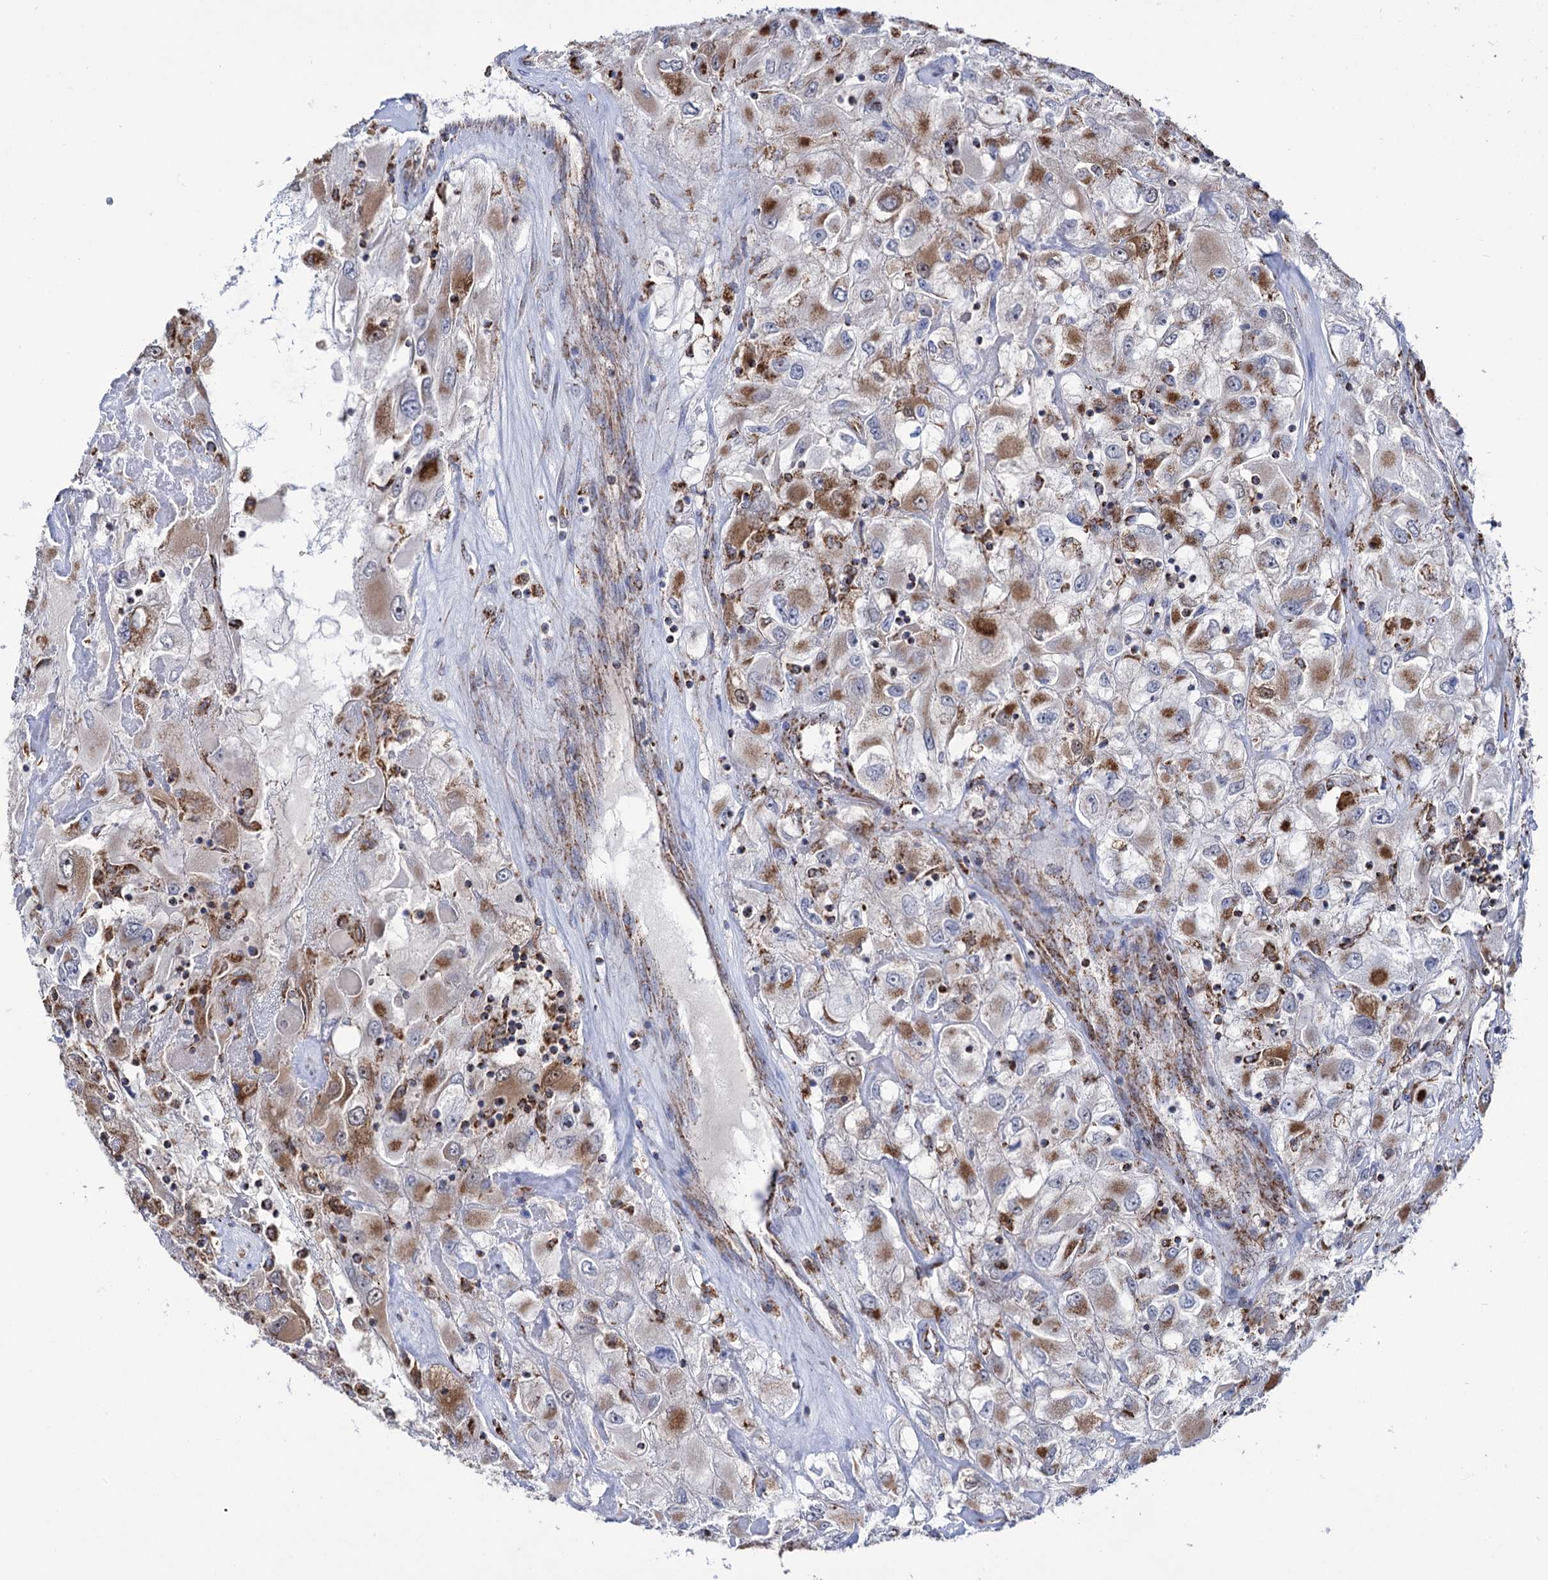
{"staining": {"intensity": "moderate", "quantity": "25%-75%", "location": "cytoplasmic/membranous"}, "tissue": "renal cancer", "cell_type": "Tumor cells", "image_type": "cancer", "snomed": [{"axis": "morphology", "description": "Adenocarcinoma, NOS"}, {"axis": "topography", "description": "Kidney"}], "caption": "An immunohistochemistry (IHC) micrograph of tumor tissue is shown. Protein staining in brown shows moderate cytoplasmic/membranous positivity in adenocarcinoma (renal) within tumor cells.", "gene": "ABHD10", "patient": {"sex": "female", "age": 52}}